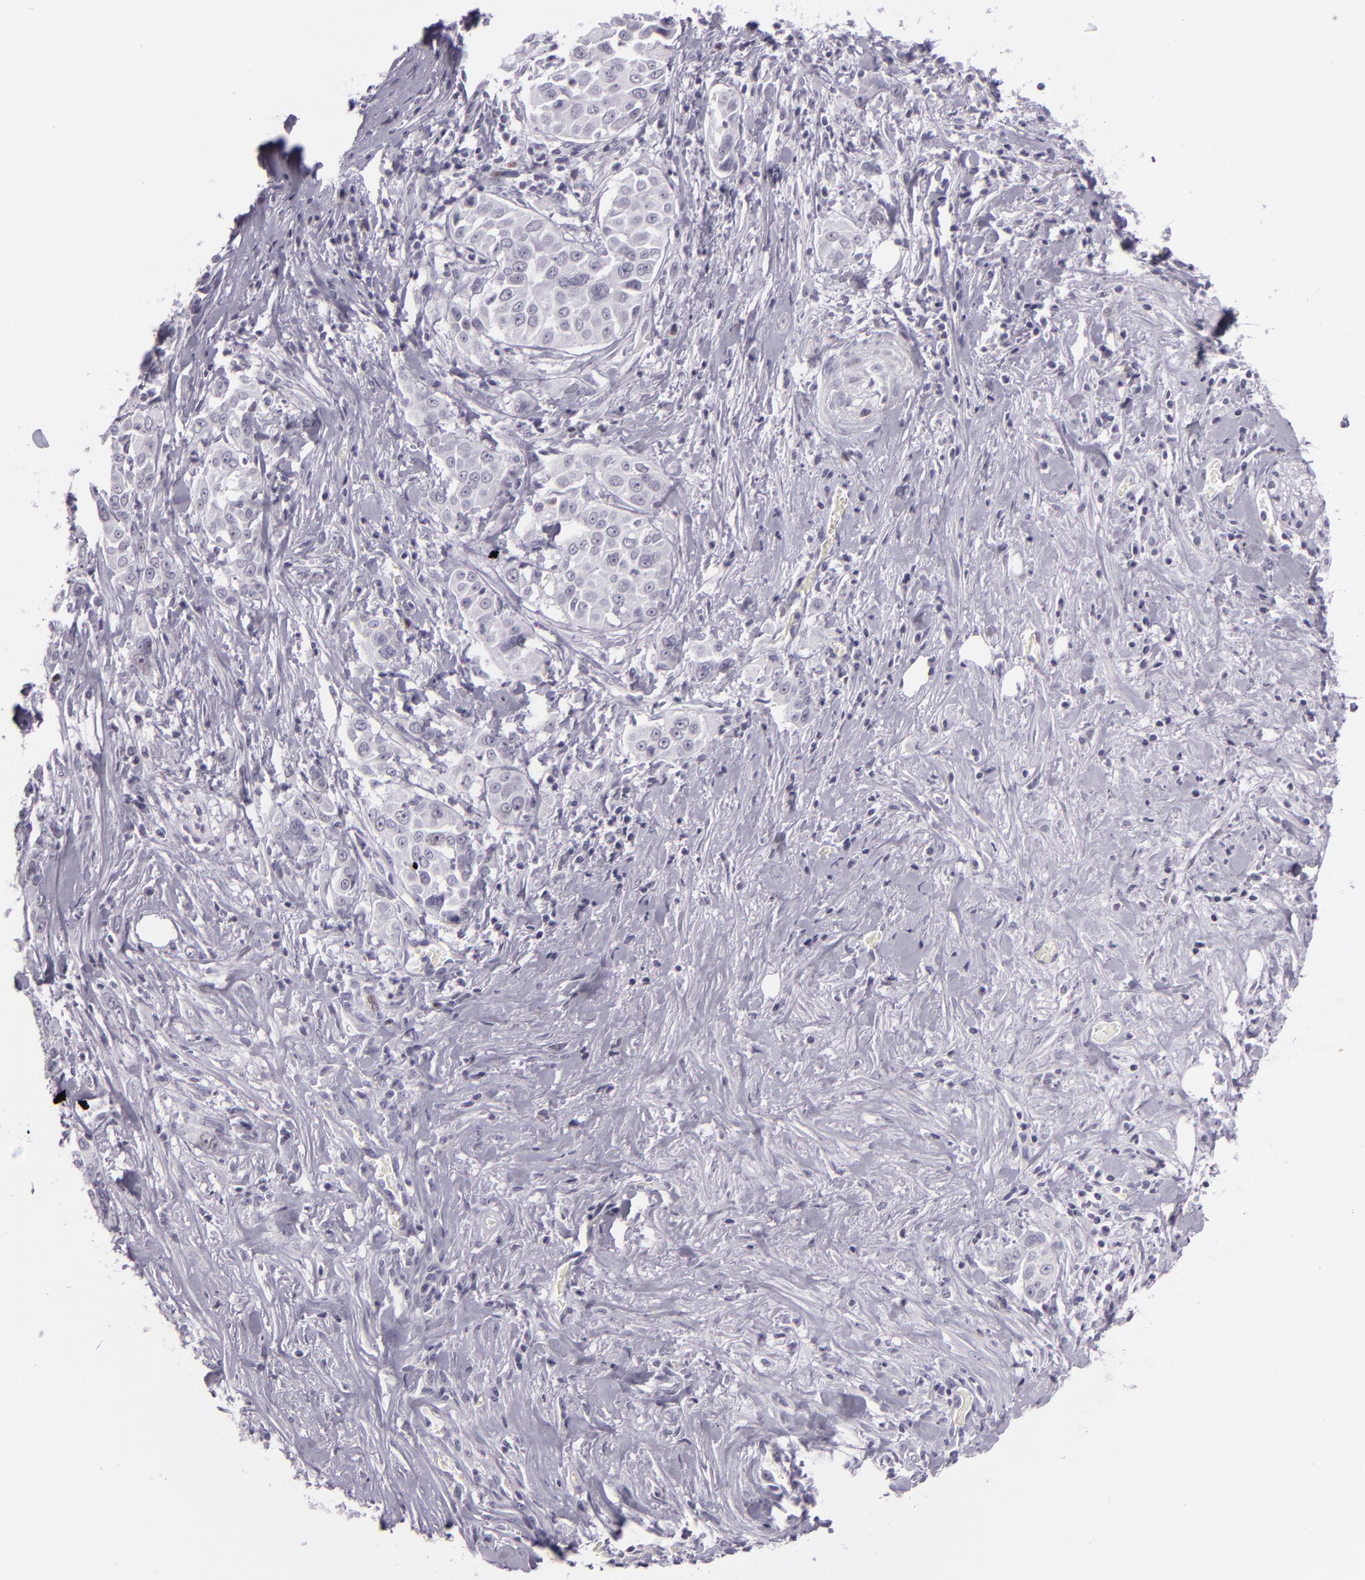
{"staining": {"intensity": "negative", "quantity": "none", "location": "none"}, "tissue": "pancreatic cancer", "cell_type": "Tumor cells", "image_type": "cancer", "snomed": [{"axis": "morphology", "description": "Adenocarcinoma, NOS"}, {"axis": "topography", "description": "Pancreas"}], "caption": "DAB (3,3'-diaminobenzidine) immunohistochemical staining of pancreatic adenocarcinoma reveals no significant positivity in tumor cells.", "gene": "MCM3", "patient": {"sex": "female", "age": 52}}